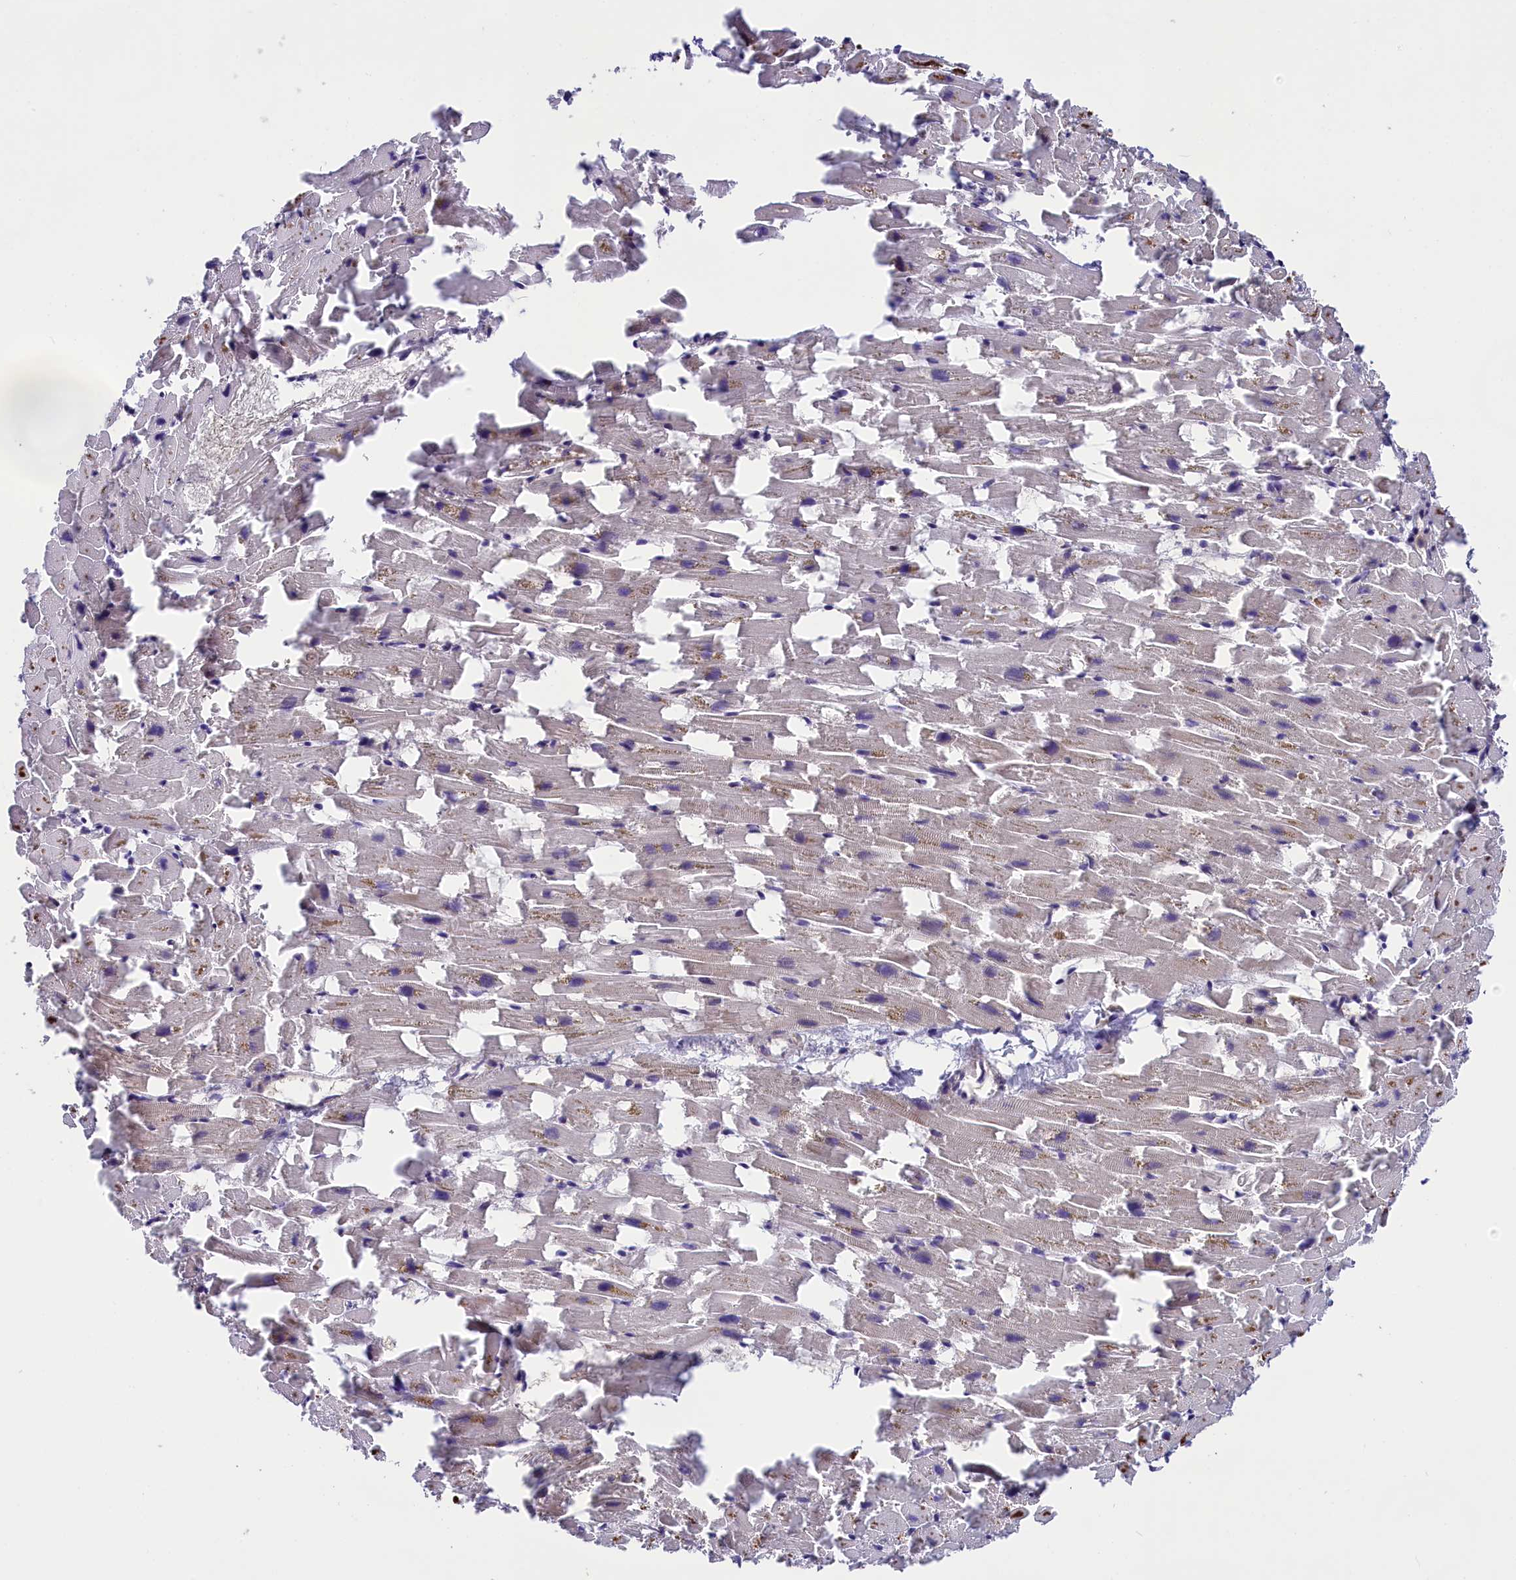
{"staining": {"intensity": "moderate", "quantity": "<25%", "location": "cytoplasmic/membranous"}, "tissue": "heart muscle", "cell_type": "Cardiomyocytes", "image_type": "normal", "snomed": [{"axis": "morphology", "description": "Normal tissue, NOS"}, {"axis": "topography", "description": "Heart"}], "caption": "Protein staining displays moderate cytoplasmic/membranous staining in about <25% of cardiomyocytes in benign heart muscle. (Stains: DAB in brown, nuclei in blue, Microscopy: brightfield microscopy at high magnification).", "gene": "ABCC10", "patient": {"sex": "female", "age": 64}}